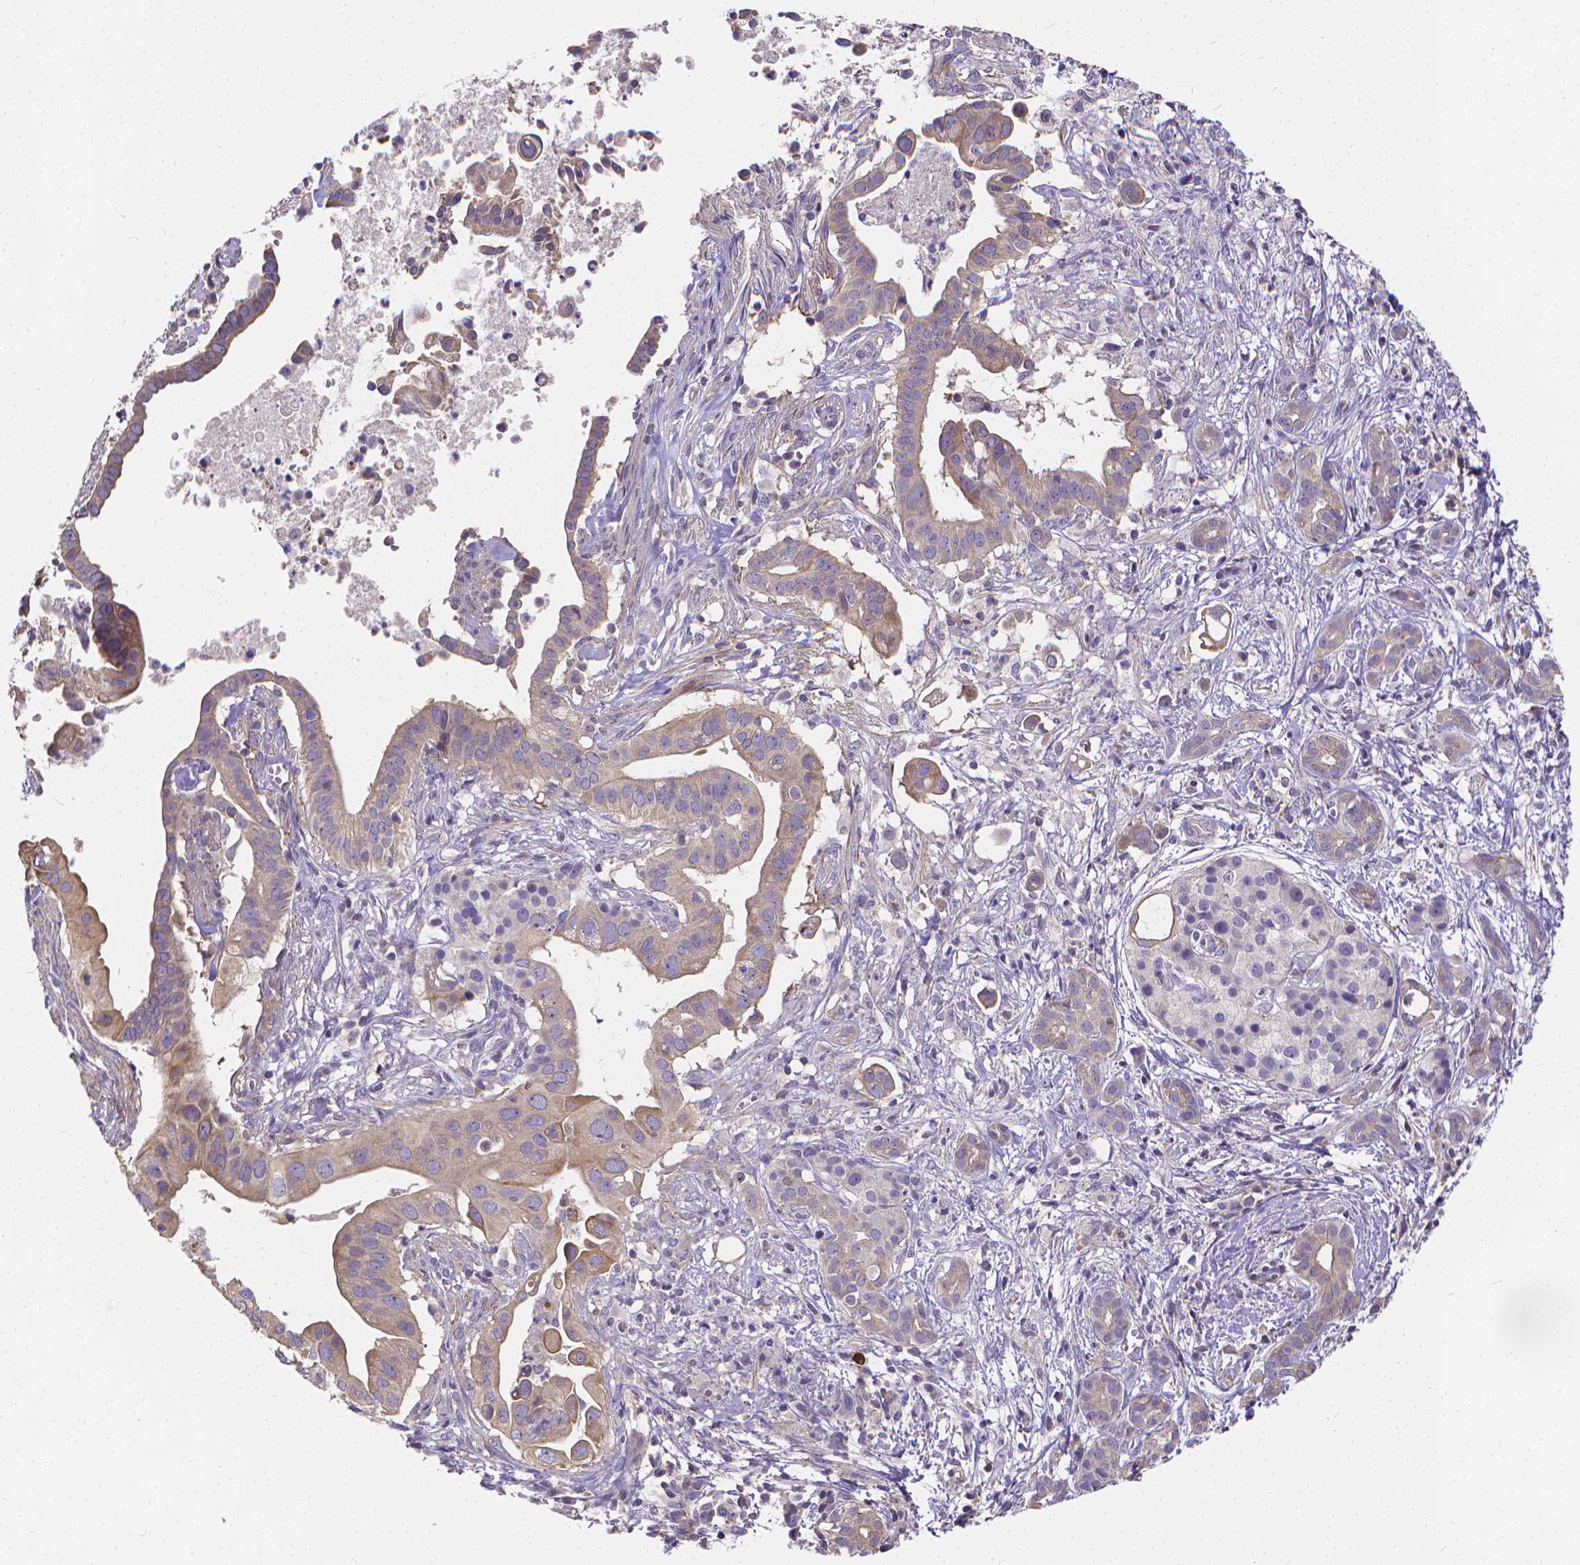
{"staining": {"intensity": "negative", "quantity": "none", "location": "none"}, "tissue": "pancreatic cancer", "cell_type": "Tumor cells", "image_type": "cancer", "snomed": [{"axis": "morphology", "description": "Adenocarcinoma, NOS"}, {"axis": "topography", "description": "Pancreas"}], "caption": "Pancreatic adenocarcinoma was stained to show a protein in brown. There is no significant expression in tumor cells.", "gene": "GLRB", "patient": {"sex": "male", "age": 61}}